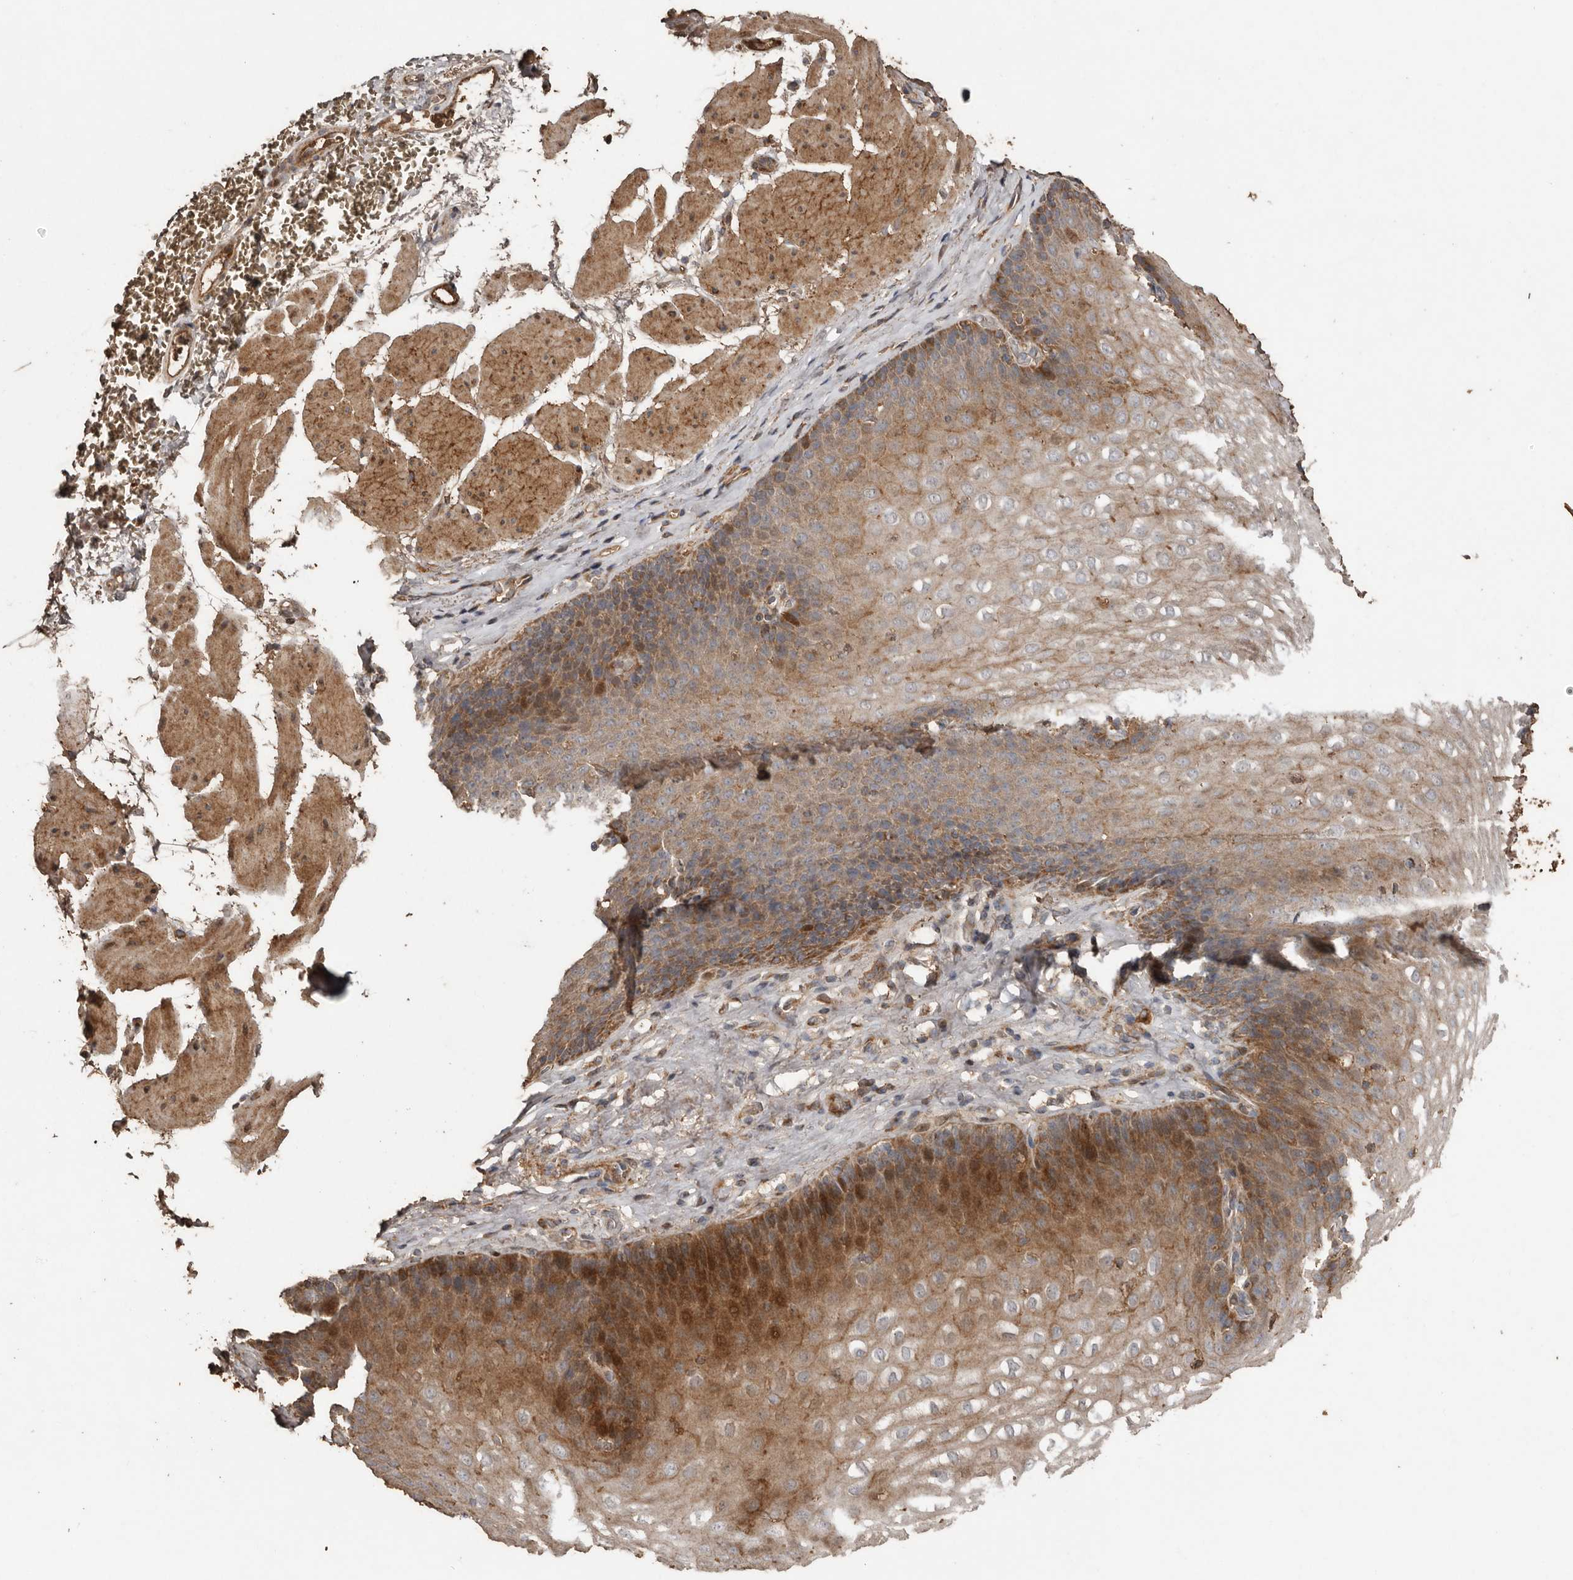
{"staining": {"intensity": "moderate", "quantity": "25%-75%", "location": "cytoplasmic/membranous"}, "tissue": "esophagus", "cell_type": "Squamous epithelial cells", "image_type": "normal", "snomed": [{"axis": "morphology", "description": "Normal tissue, NOS"}, {"axis": "topography", "description": "Esophagus"}], "caption": "The immunohistochemical stain highlights moderate cytoplasmic/membranous positivity in squamous epithelial cells of unremarkable esophagus.", "gene": "RANBP17", "patient": {"sex": "female", "age": 66}}